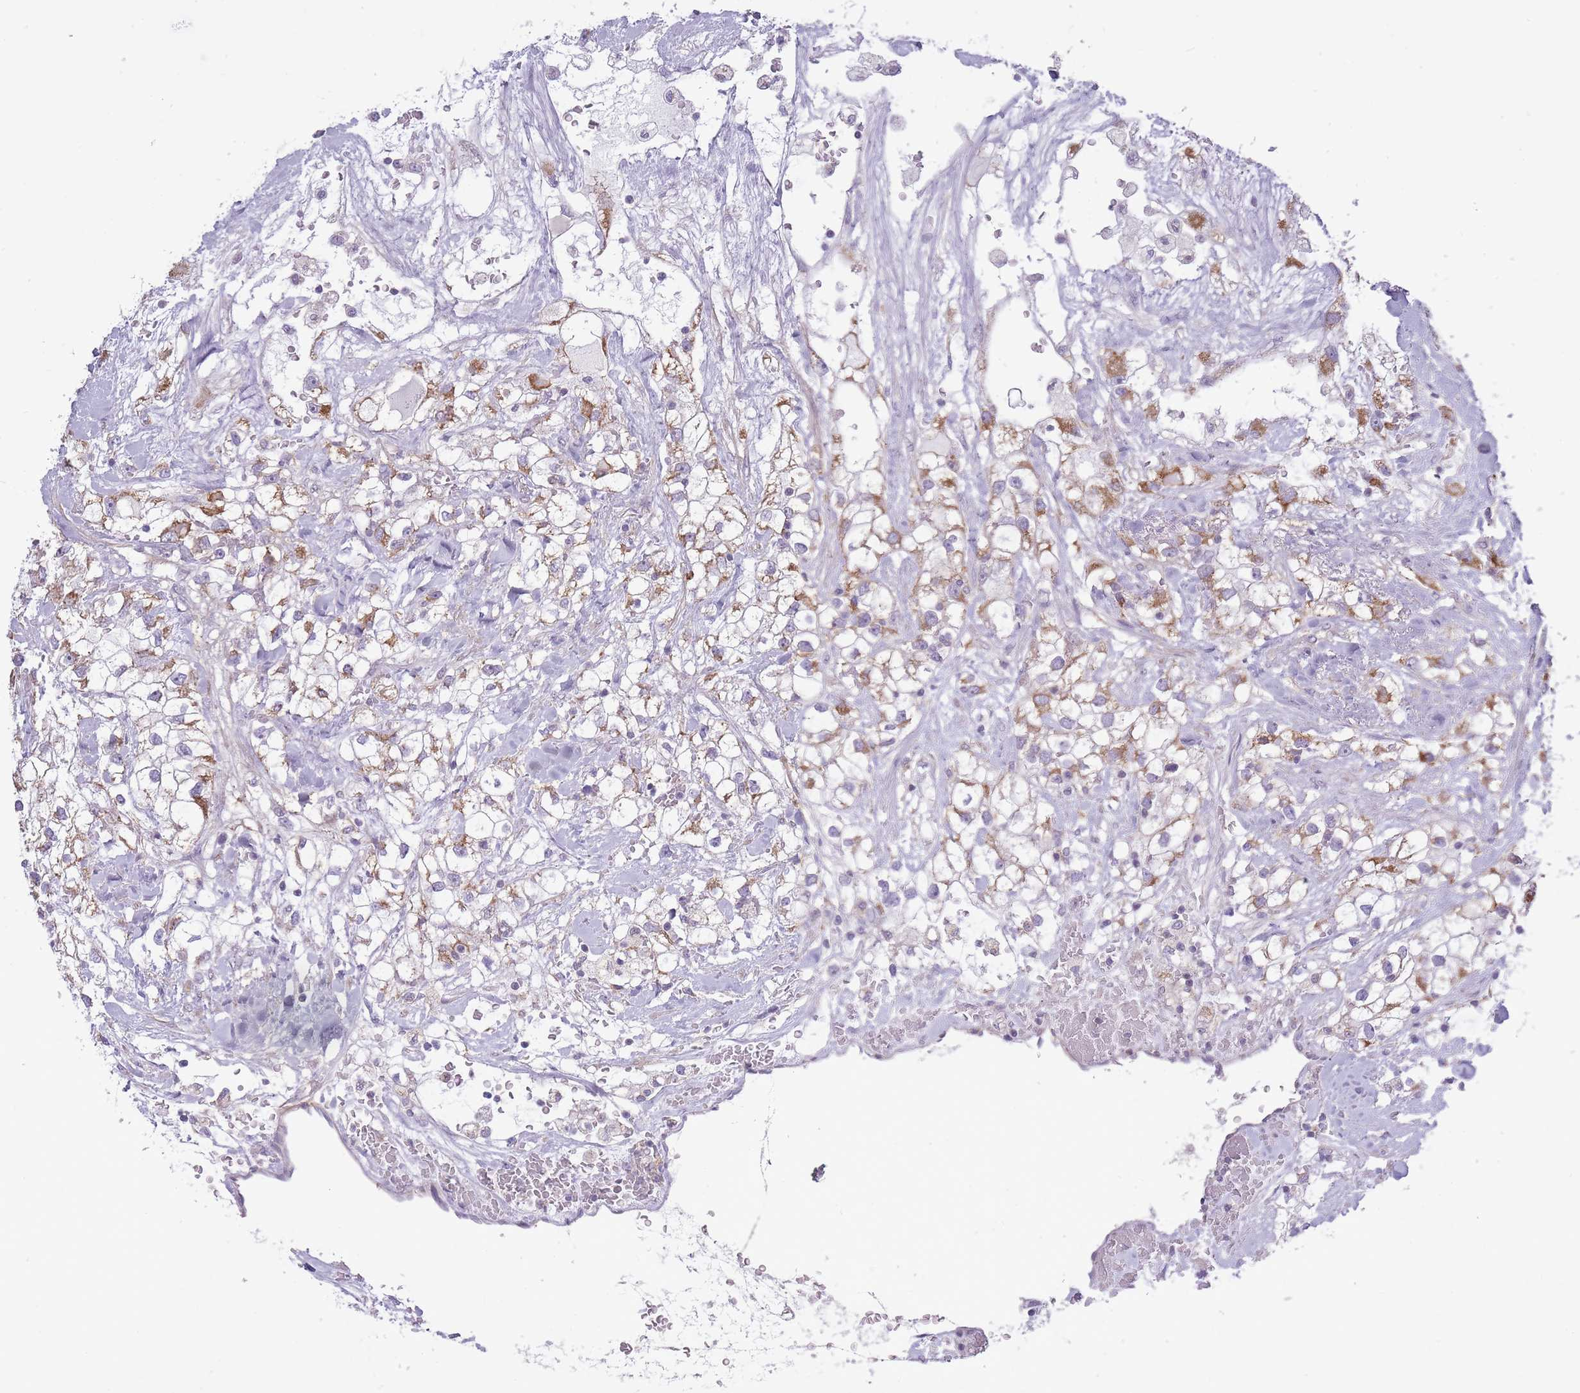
{"staining": {"intensity": "moderate", "quantity": ">75%", "location": "cytoplasmic/membranous"}, "tissue": "renal cancer", "cell_type": "Tumor cells", "image_type": "cancer", "snomed": [{"axis": "morphology", "description": "Adenocarcinoma, NOS"}, {"axis": "topography", "description": "Kidney"}], "caption": "A brown stain shows moderate cytoplasmic/membranous staining of a protein in human renal adenocarcinoma tumor cells.", "gene": "ZBTB24", "patient": {"sex": "male", "age": 59}}